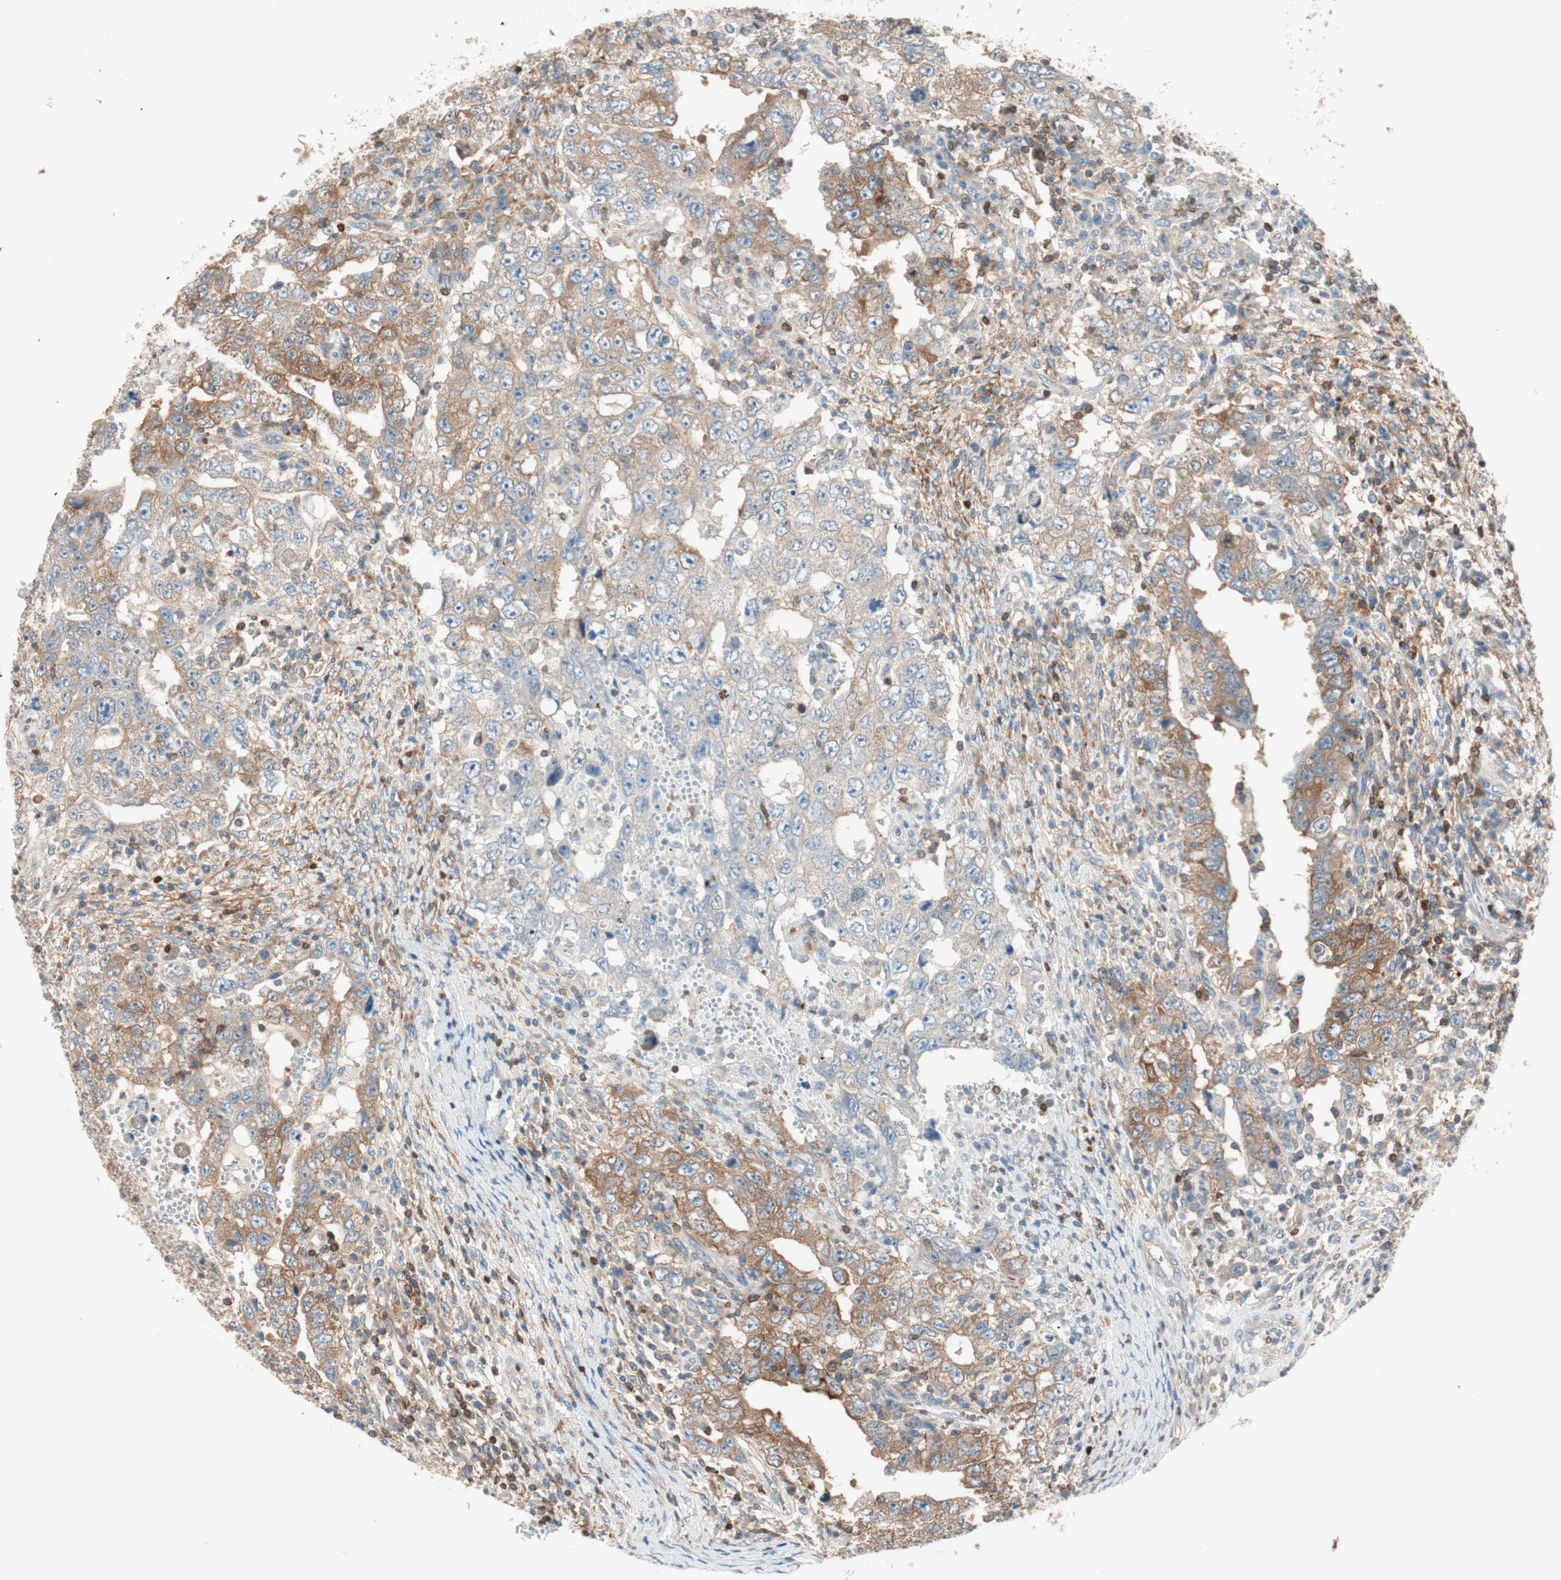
{"staining": {"intensity": "moderate", "quantity": "25%-75%", "location": "cytoplasmic/membranous"}, "tissue": "testis cancer", "cell_type": "Tumor cells", "image_type": "cancer", "snomed": [{"axis": "morphology", "description": "Carcinoma, Embryonal, NOS"}, {"axis": "topography", "description": "Testis"}], "caption": "Tumor cells exhibit moderate cytoplasmic/membranous positivity in about 25%-75% of cells in testis embryonal carcinoma. The protein is shown in brown color, while the nuclei are stained blue.", "gene": "BIN1", "patient": {"sex": "male", "age": 26}}